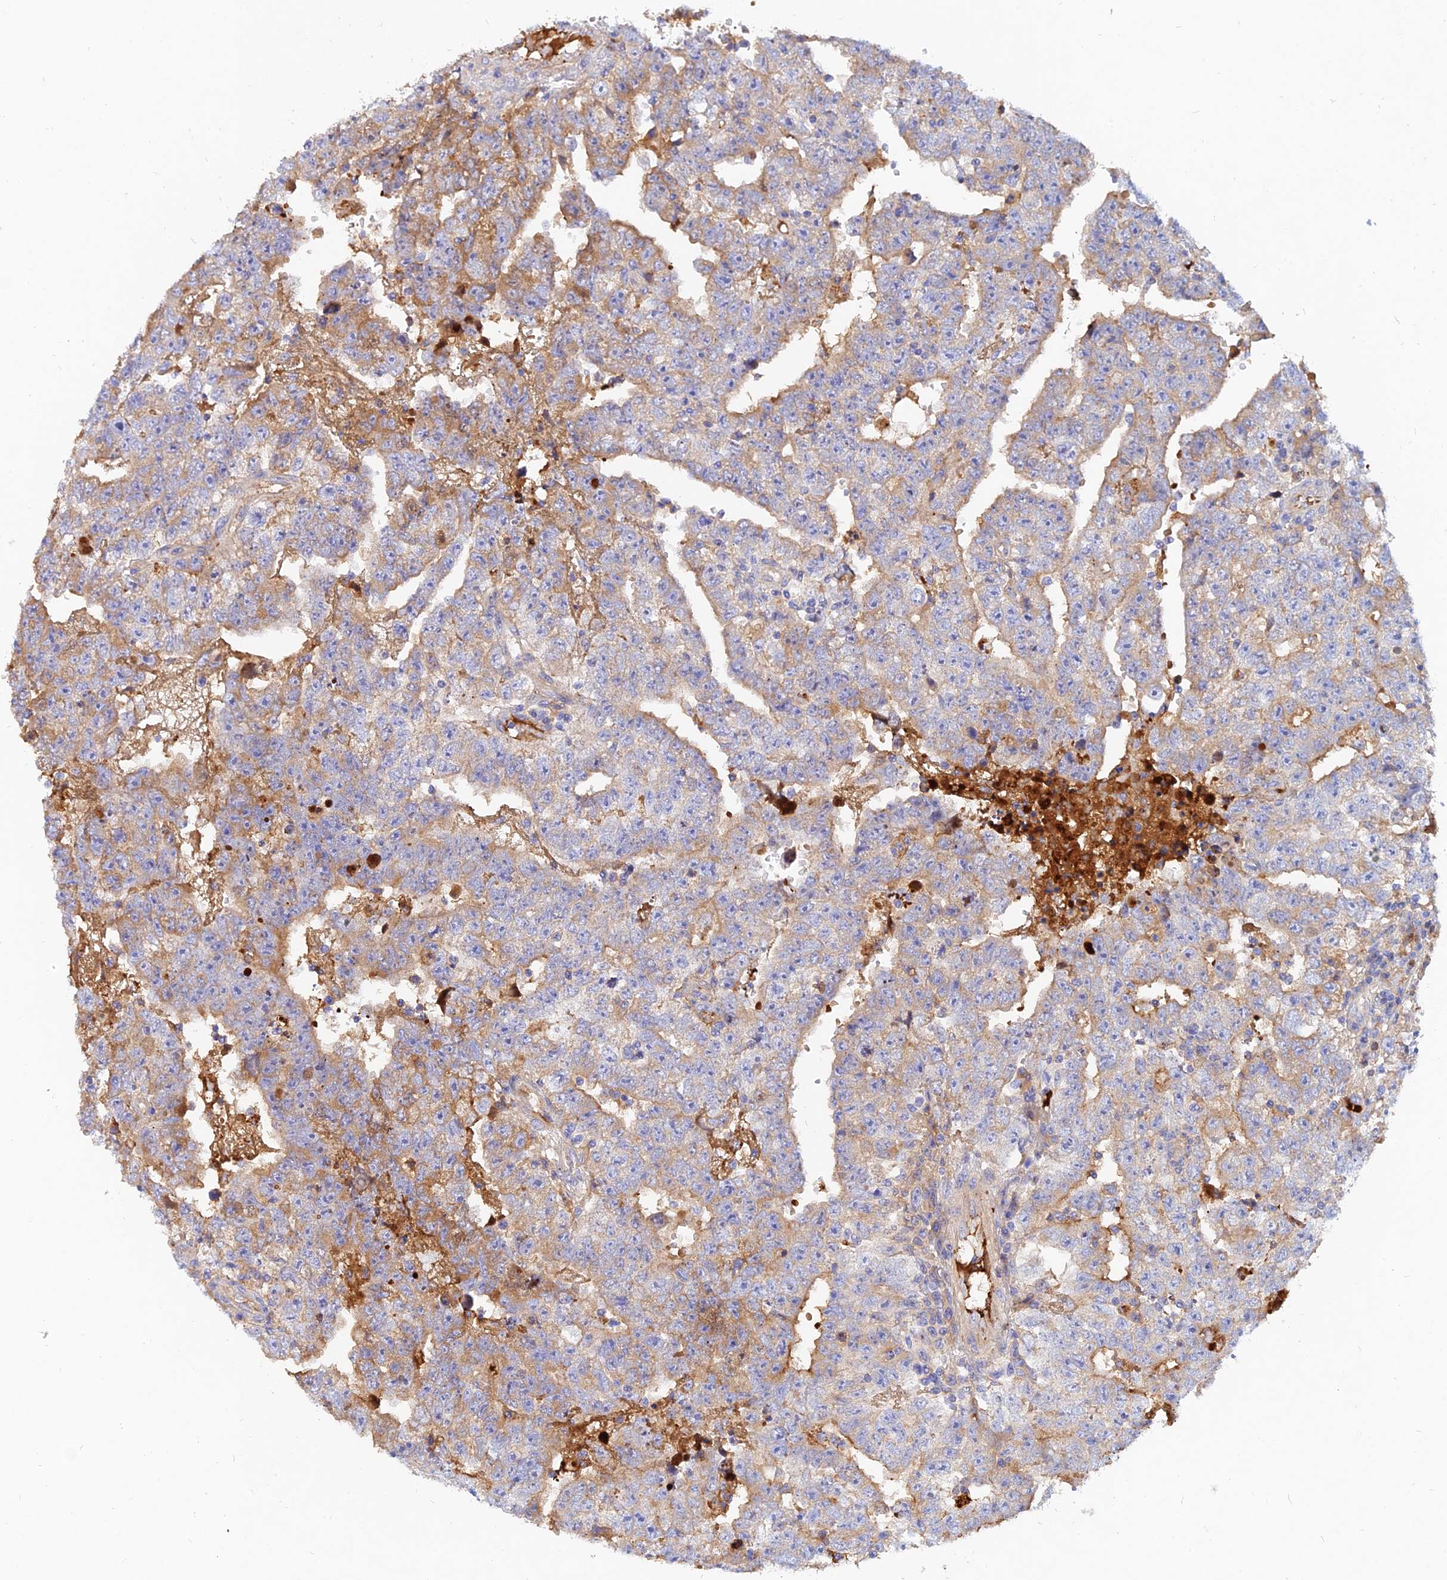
{"staining": {"intensity": "moderate", "quantity": "<25%", "location": "cytoplasmic/membranous"}, "tissue": "testis cancer", "cell_type": "Tumor cells", "image_type": "cancer", "snomed": [{"axis": "morphology", "description": "Carcinoma, Embryonal, NOS"}, {"axis": "topography", "description": "Testis"}], "caption": "Immunohistochemical staining of human testis cancer shows low levels of moderate cytoplasmic/membranous staining in approximately <25% of tumor cells. (IHC, brightfield microscopy, high magnification).", "gene": "MROH1", "patient": {"sex": "male", "age": 25}}